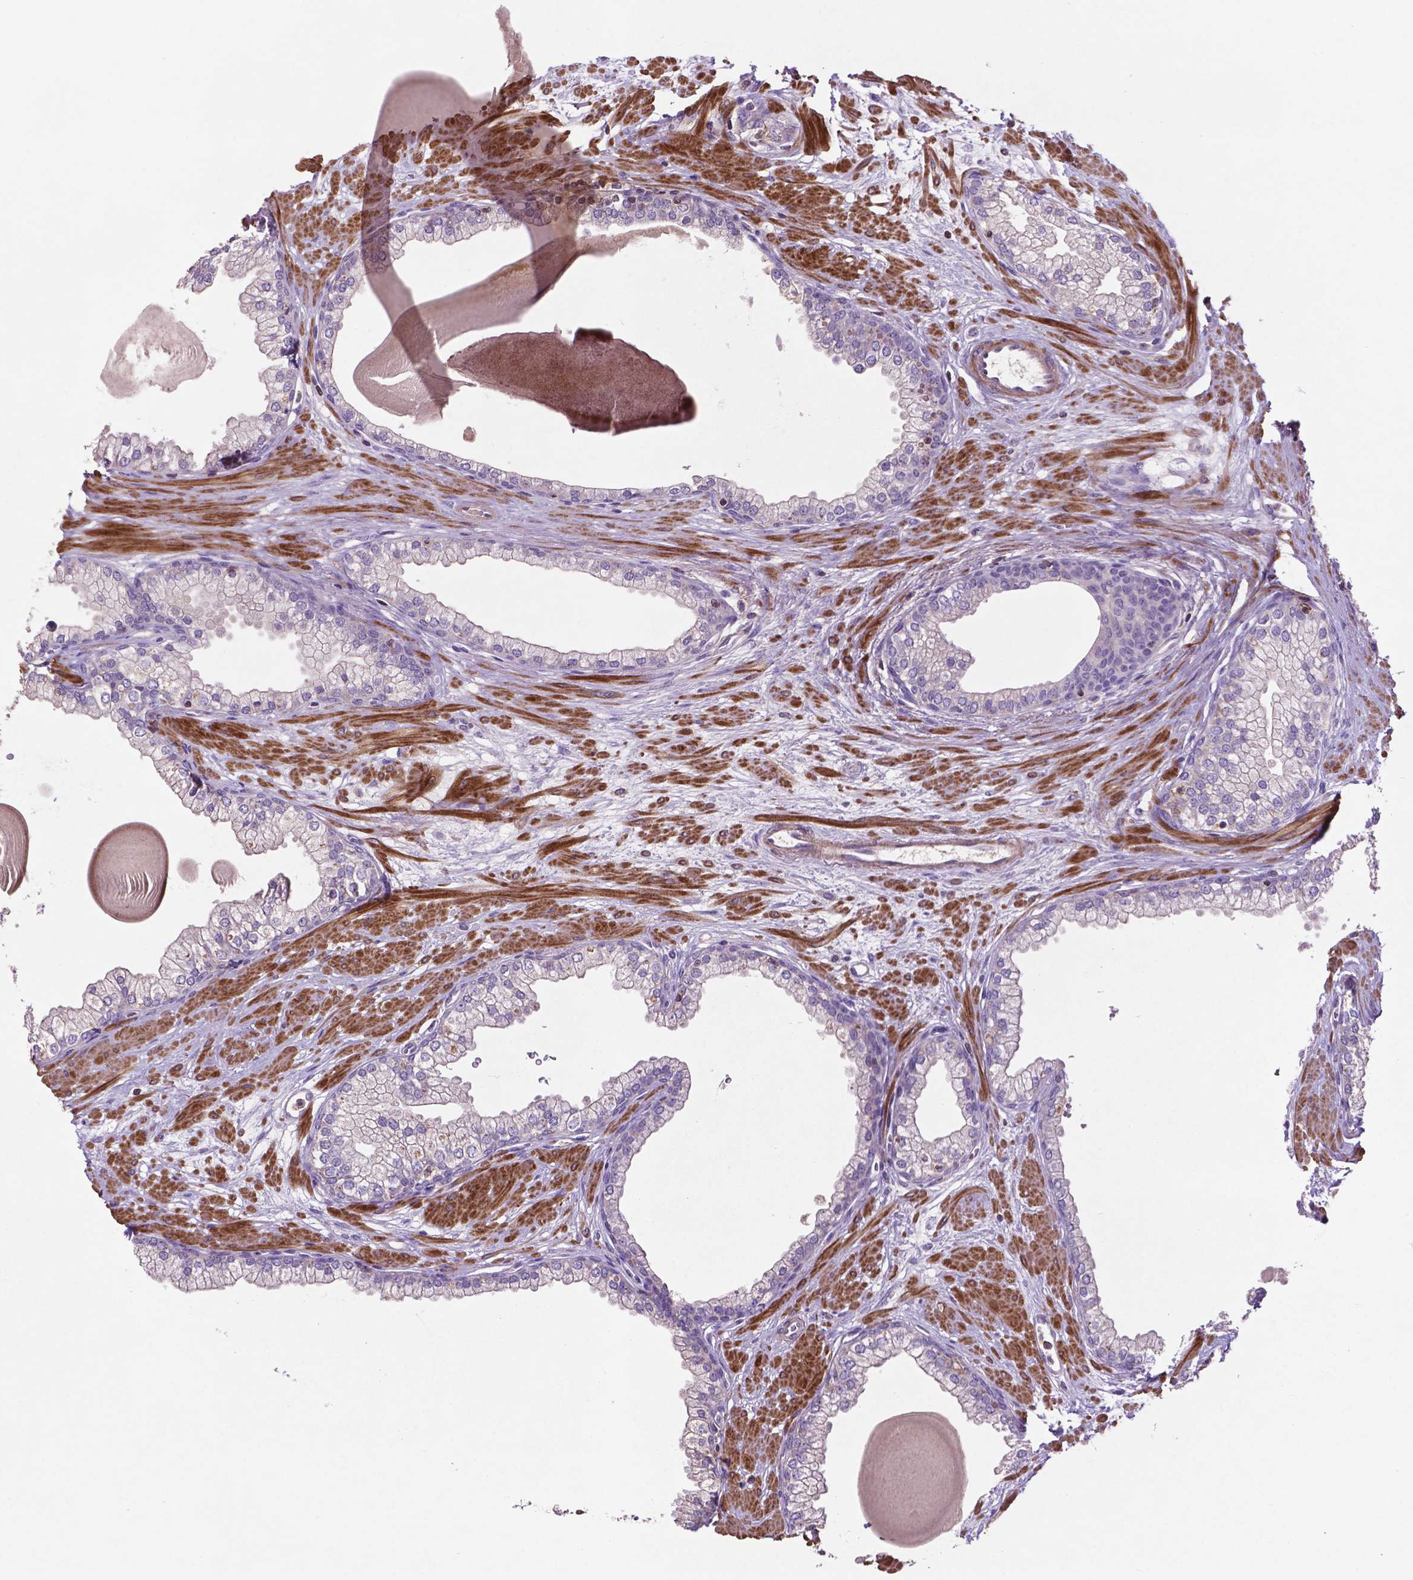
{"staining": {"intensity": "negative", "quantity": "none", "location": "none"}, "tissue": "prostate", "cell_type": "Glandular cells", "image_type": "normal", "snomed": [{"axis": "morphology", "description": "Normal tissue, NOS"}, {"axis": "topography", "description": "Prostate"}, {"axis": "topography", "description": "Peripheral nerve tissue"}], "caption": "High power microscopy micrograph of an immunohistochemistry image of unremarkable prostate, revealing no significant positivity in glandular cells.", "gene": "BMP4", "patient": {"sex": "male", "age": 61}}